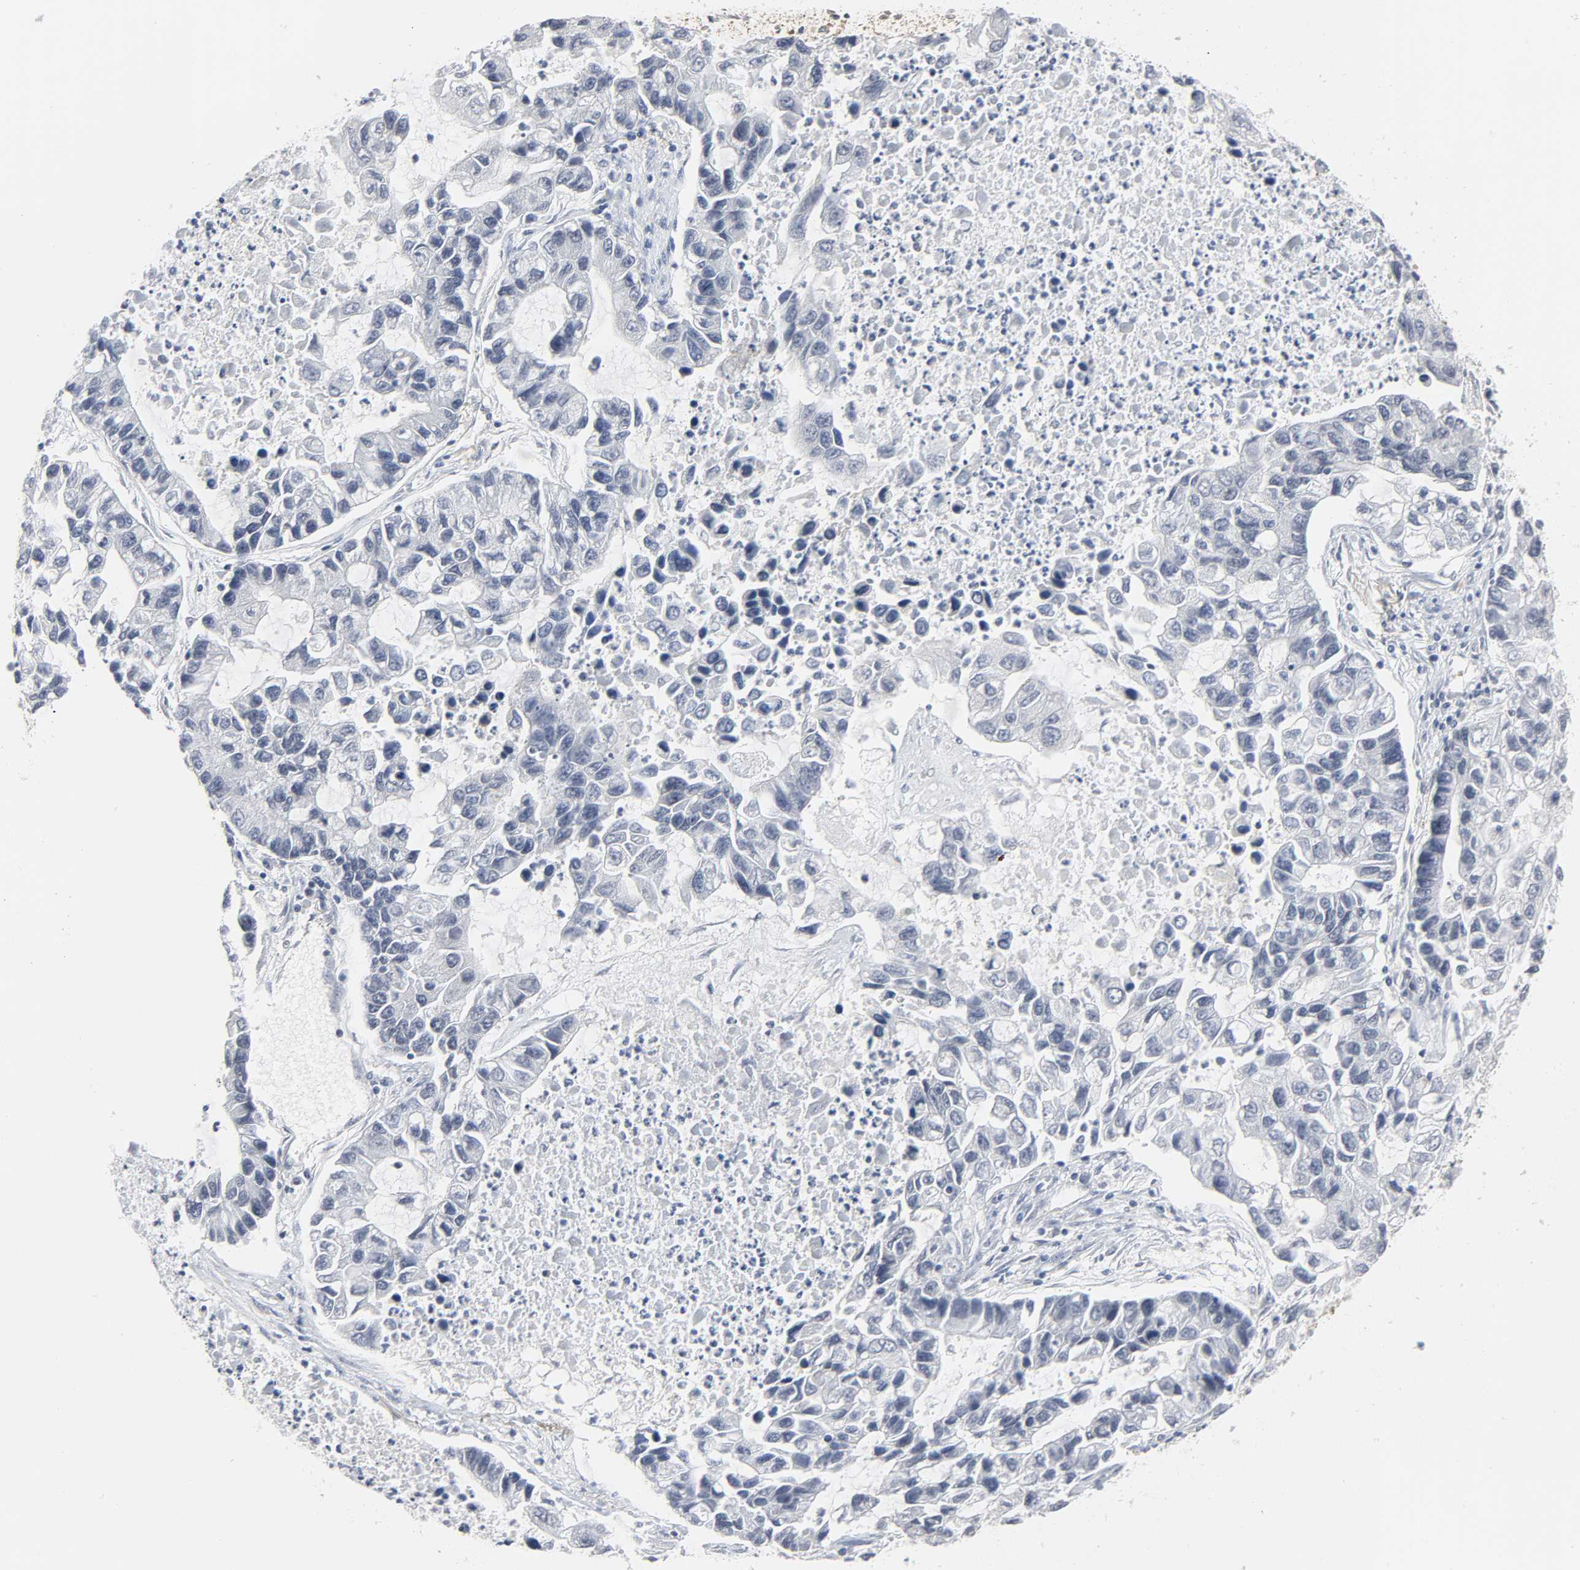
{"staining": {"intensity": "negative", "quantity": "none", "location": "none"}, "tissue": "lung cancer", "cell_type": "Tumor cells", "image_type": "cancer", "snomed": [{"axis": "morphology", "description": "Adenocarcinoma, NOS"}, {"axis": "topography", "description": "Lung"}], "caption": "Protein analysis of lung cancer (adenocarcinoma) exhibits no significant staining in tumor cells.", "gene": "DDX10", "patient": {"sex": "female", "age": 51}}